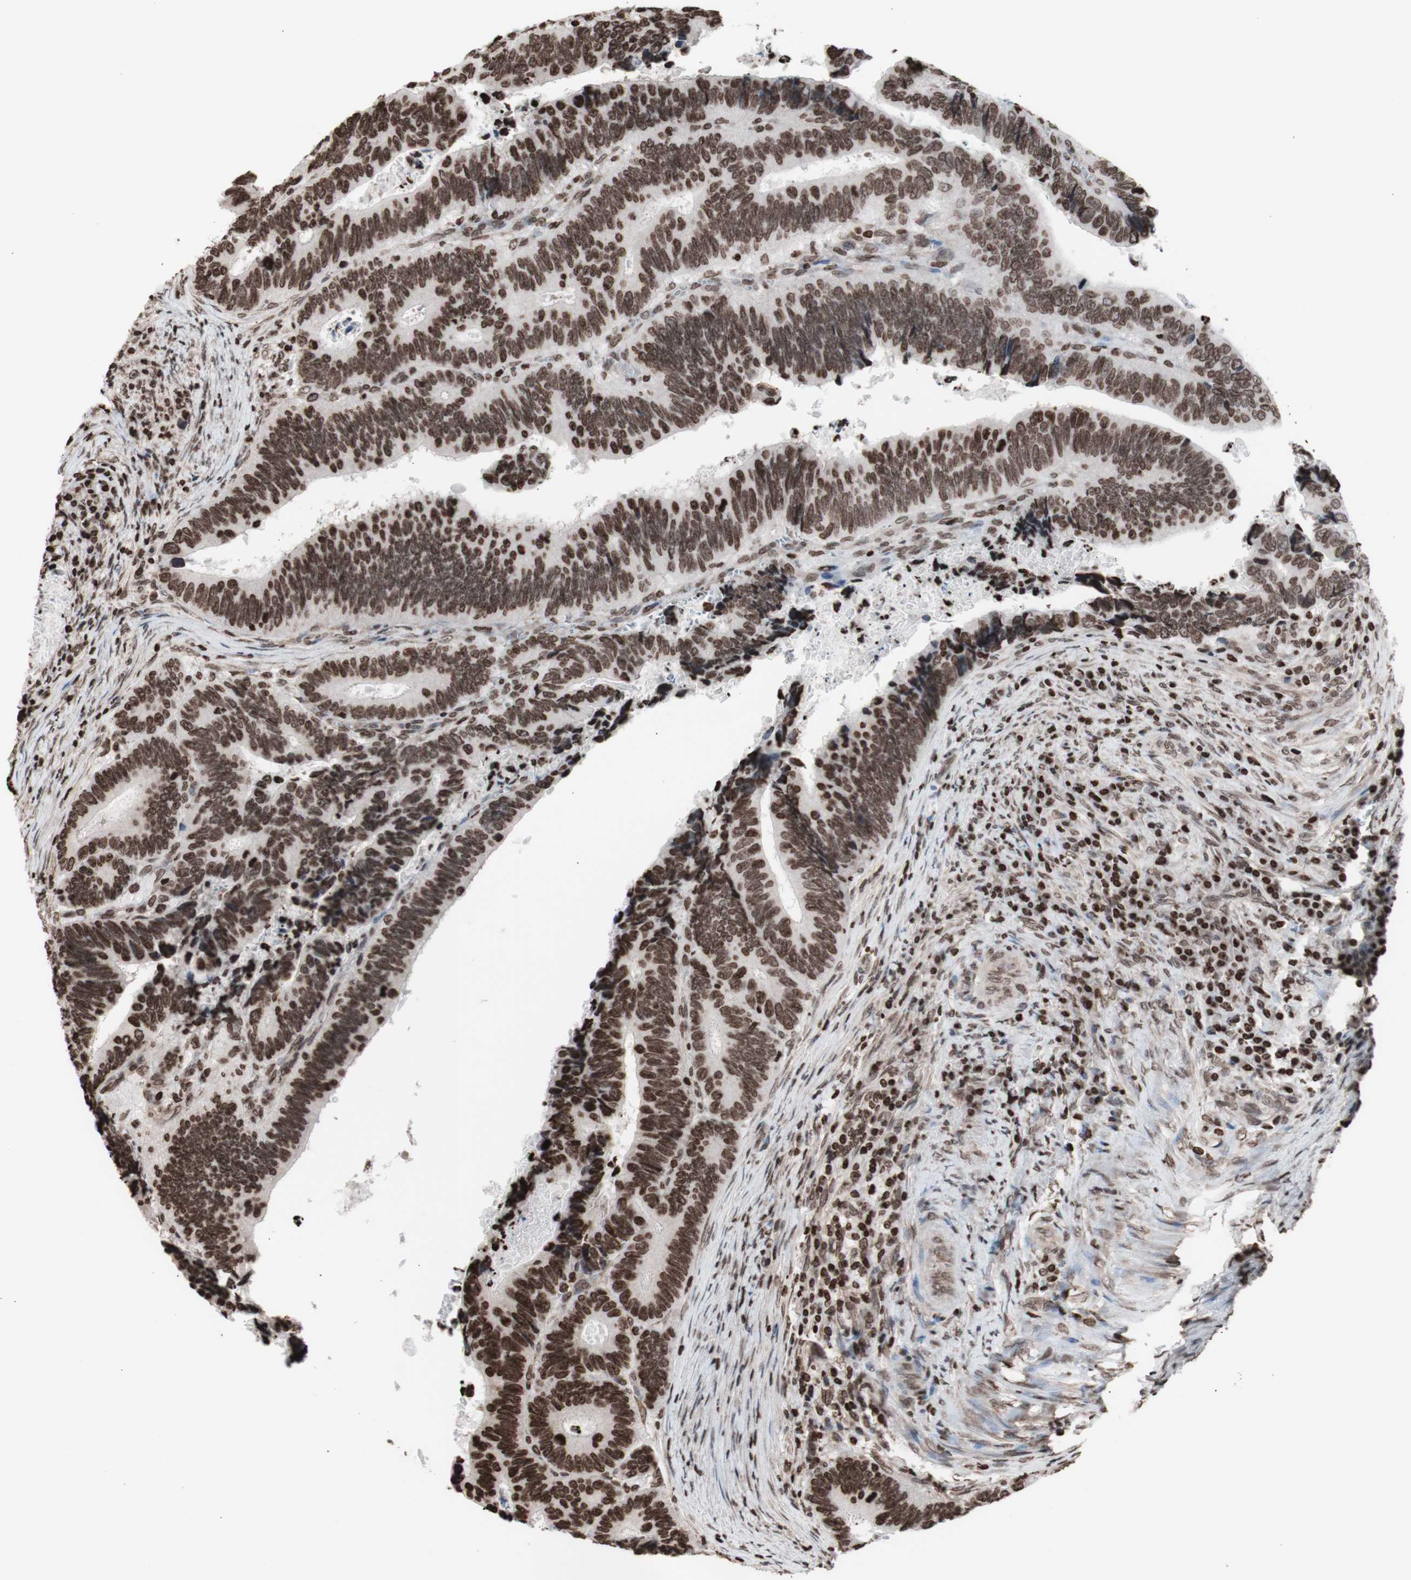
{"staining": {"intensity": "moderate", "quantity": ">75%", "location": "nuclear"}, "tissue": "colorectal cancer", "cell_type": "Tumor cells", "image_type": "cancer", "snomed": [{"axis": "morphology", "description": "Inflammation, NOS"}, {"axis": "morphology", "description": "Adenocarcinoma, NOS"}, {"axis": "topography", "description": "Colon"}], "caption": "An IHC micrograph of neoplastic tissue is shown. Protein staining in brown shows moderate nuclear positivity in adenocarcinoma (colorectal) within tumor cells.", "gene": "SNAI2", "patient": {"sex": "male", "age": 72}}